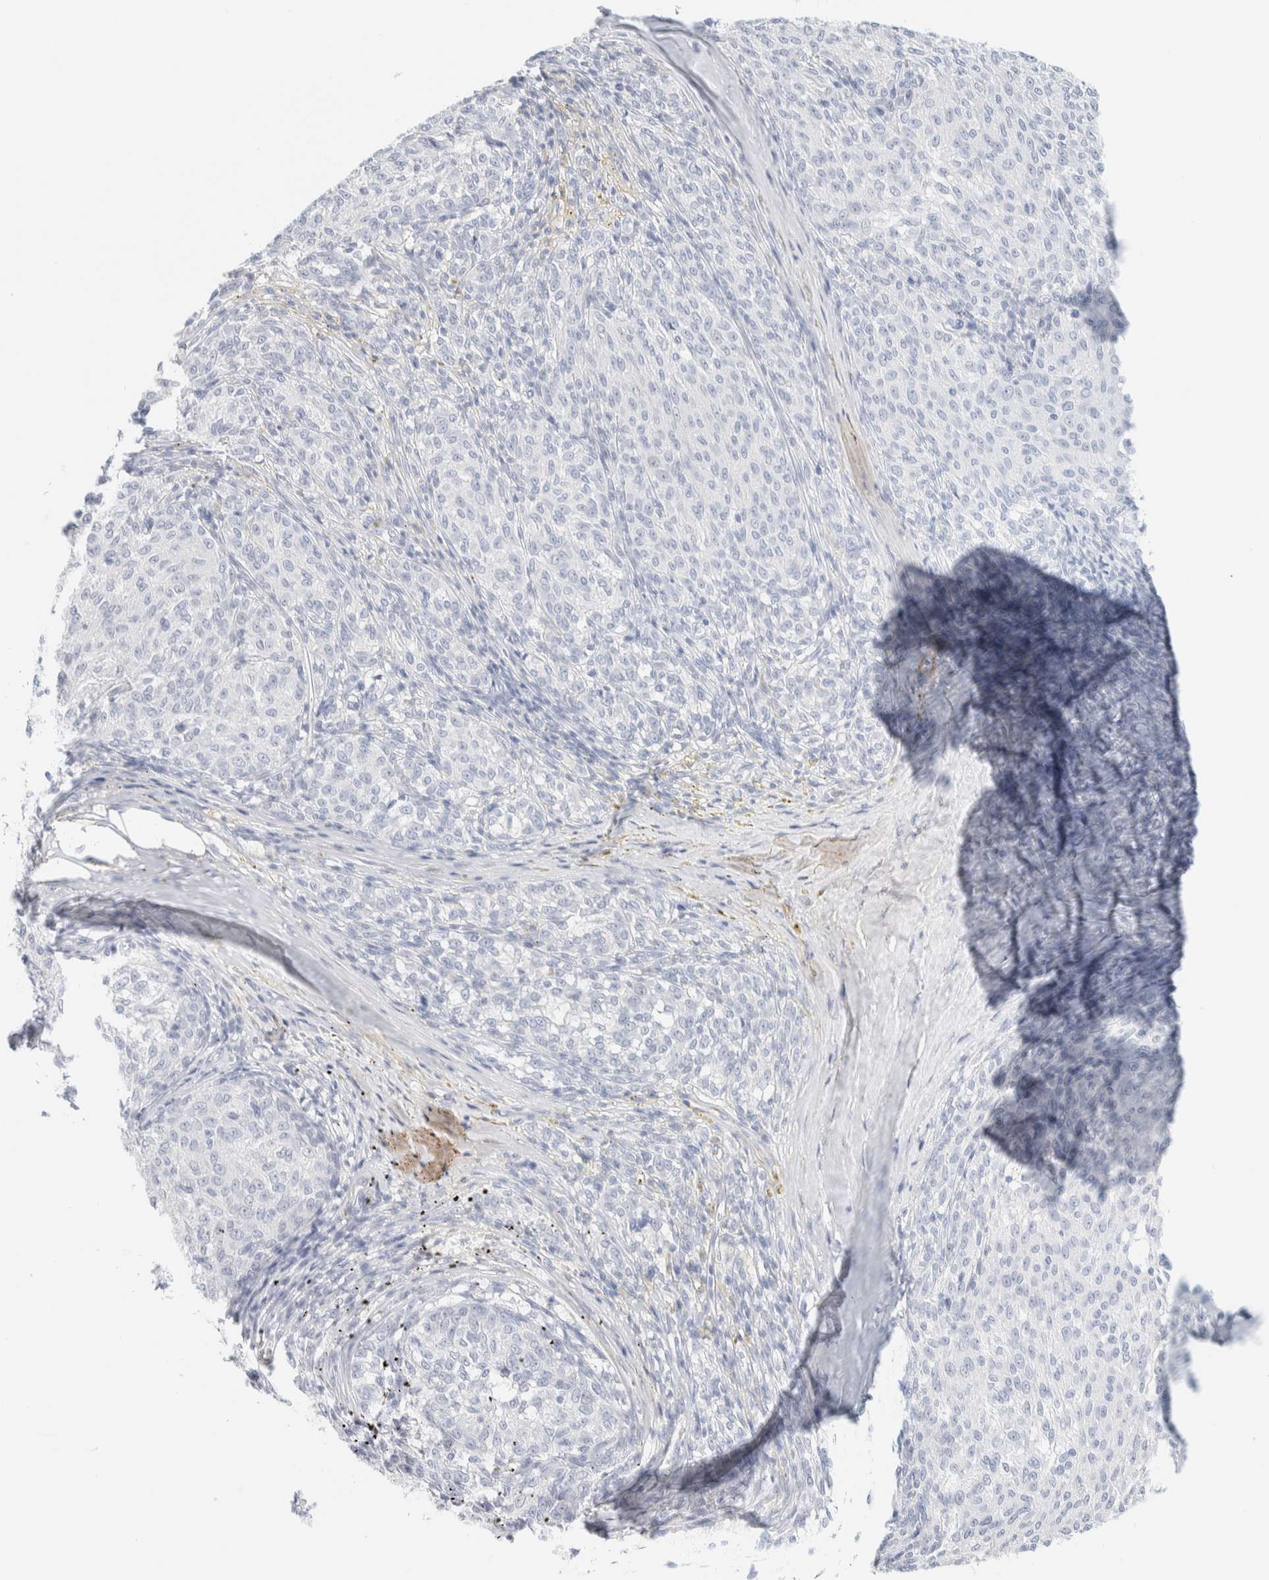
{"staining": {"intensity": "negative", "quantity": "none", "location": "none"}, "tissue": "melanoma", "cell_type": "Tumor cells", "image_type": "cancer", "snomed": [{"axis": "morphology", "description": "Malignant melanoma, NOS"}, {"axis": "topography", "description": "Skin"}], "caption": "Image shows no significant protein staining in tumor cells of melanoma. (Brightfield microscopy of DAB (3,3'-diaminobenzidine) immunohistochemistry (IHC) at high magnification).", "gene": "AFMID", "patient": {"sex": "female", "age": 72}}